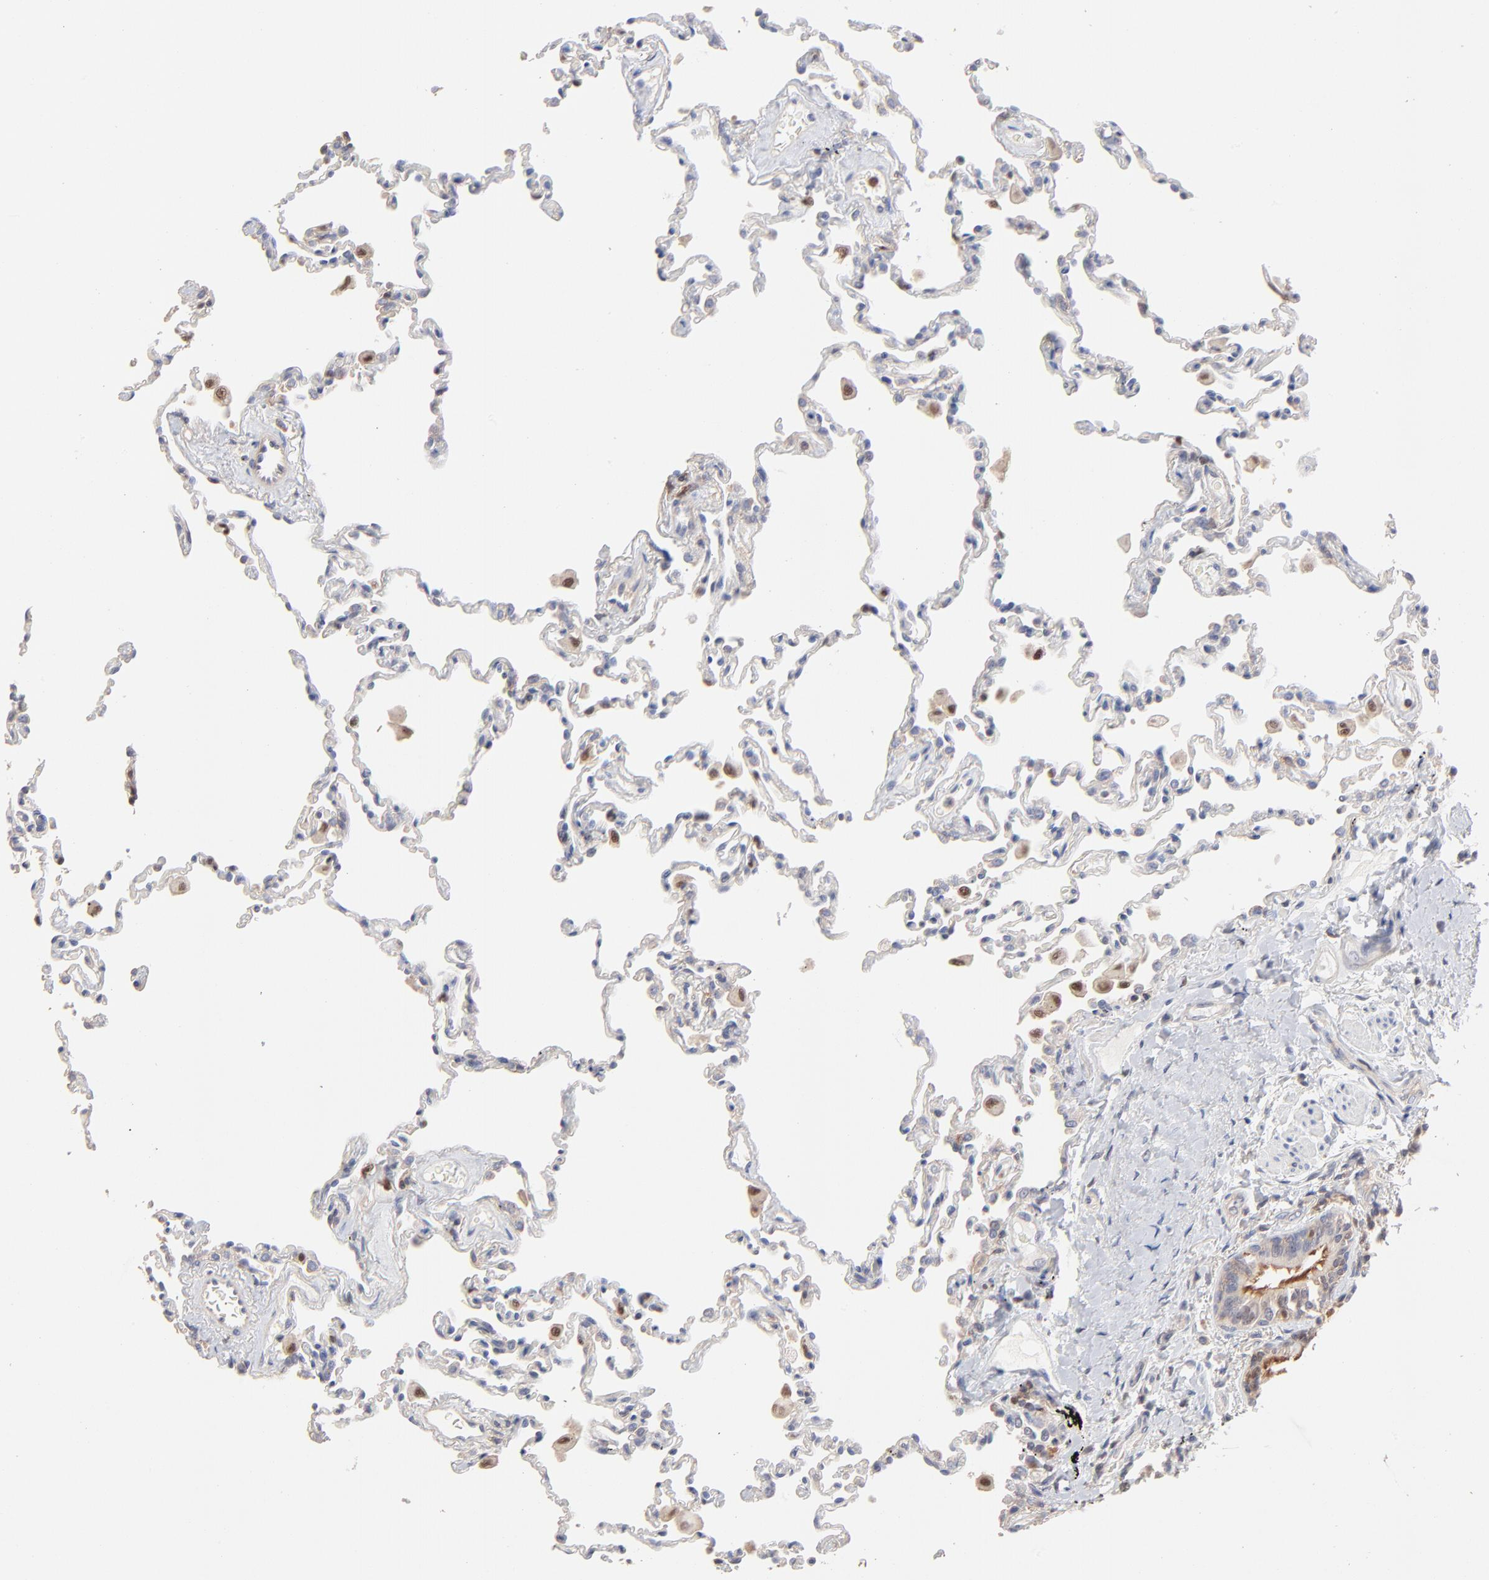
{"staining": {"intensity": "negative", "quantity": "none", "location": "none"}, "tissue": "lung", "cell_type": "Alveolar cells", "image_type": "normal", "snomed": [{"axis": "morphology", "description": "Normal tissue, NOS"}, {"axis": "topography", "description": "Lung"}], "caption": "This is an immunohistochemistry (IHC) image of normal lung. There is no positivity in alveolar cells.", "gene": "ARHGEF6", "patient": {"sex": "male", "age": 59}}